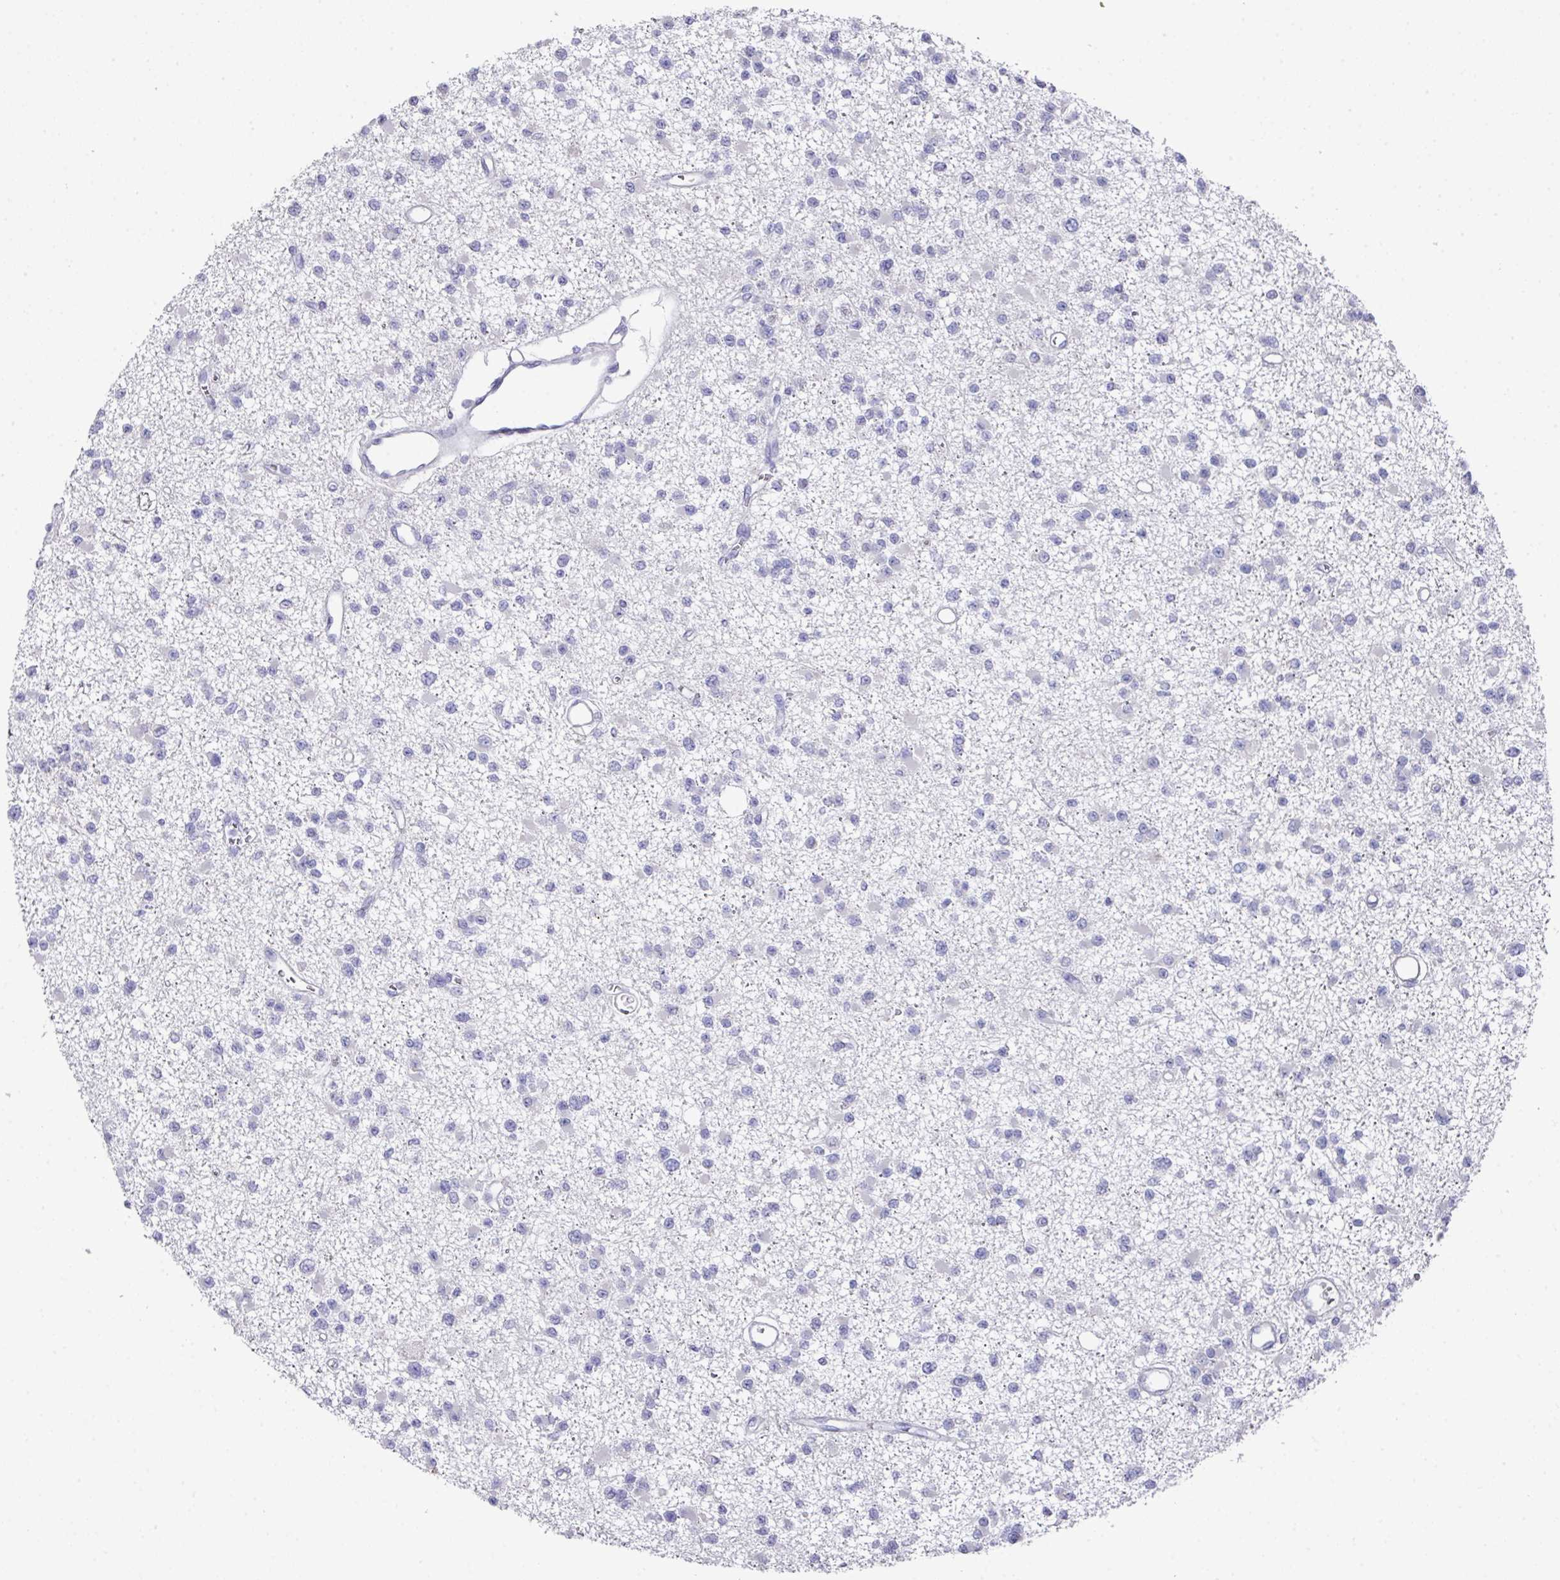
{"staining": {"intensity": "negative", "quantity": "none", "location": "none"}, "tissue": "glioma", "cell_type": "Tumor cells", "image_type": "cancer", "snomed": [{"axis": "morphology", "description": "Glioma, malignant, Low grade"}, {"axis": "topography", "description": "Brain"}], "caption": "Immunohistochemistry (IHC) photomicrograph of neoplastic tissue: human malignant glioma (low-grade) stained with DAB (3,3'-diaminobenzidine) exhibits no significant protein positivity in tumor cells.", "gene": "DAZL", "patient": {"sex": "female", "age": 22}}